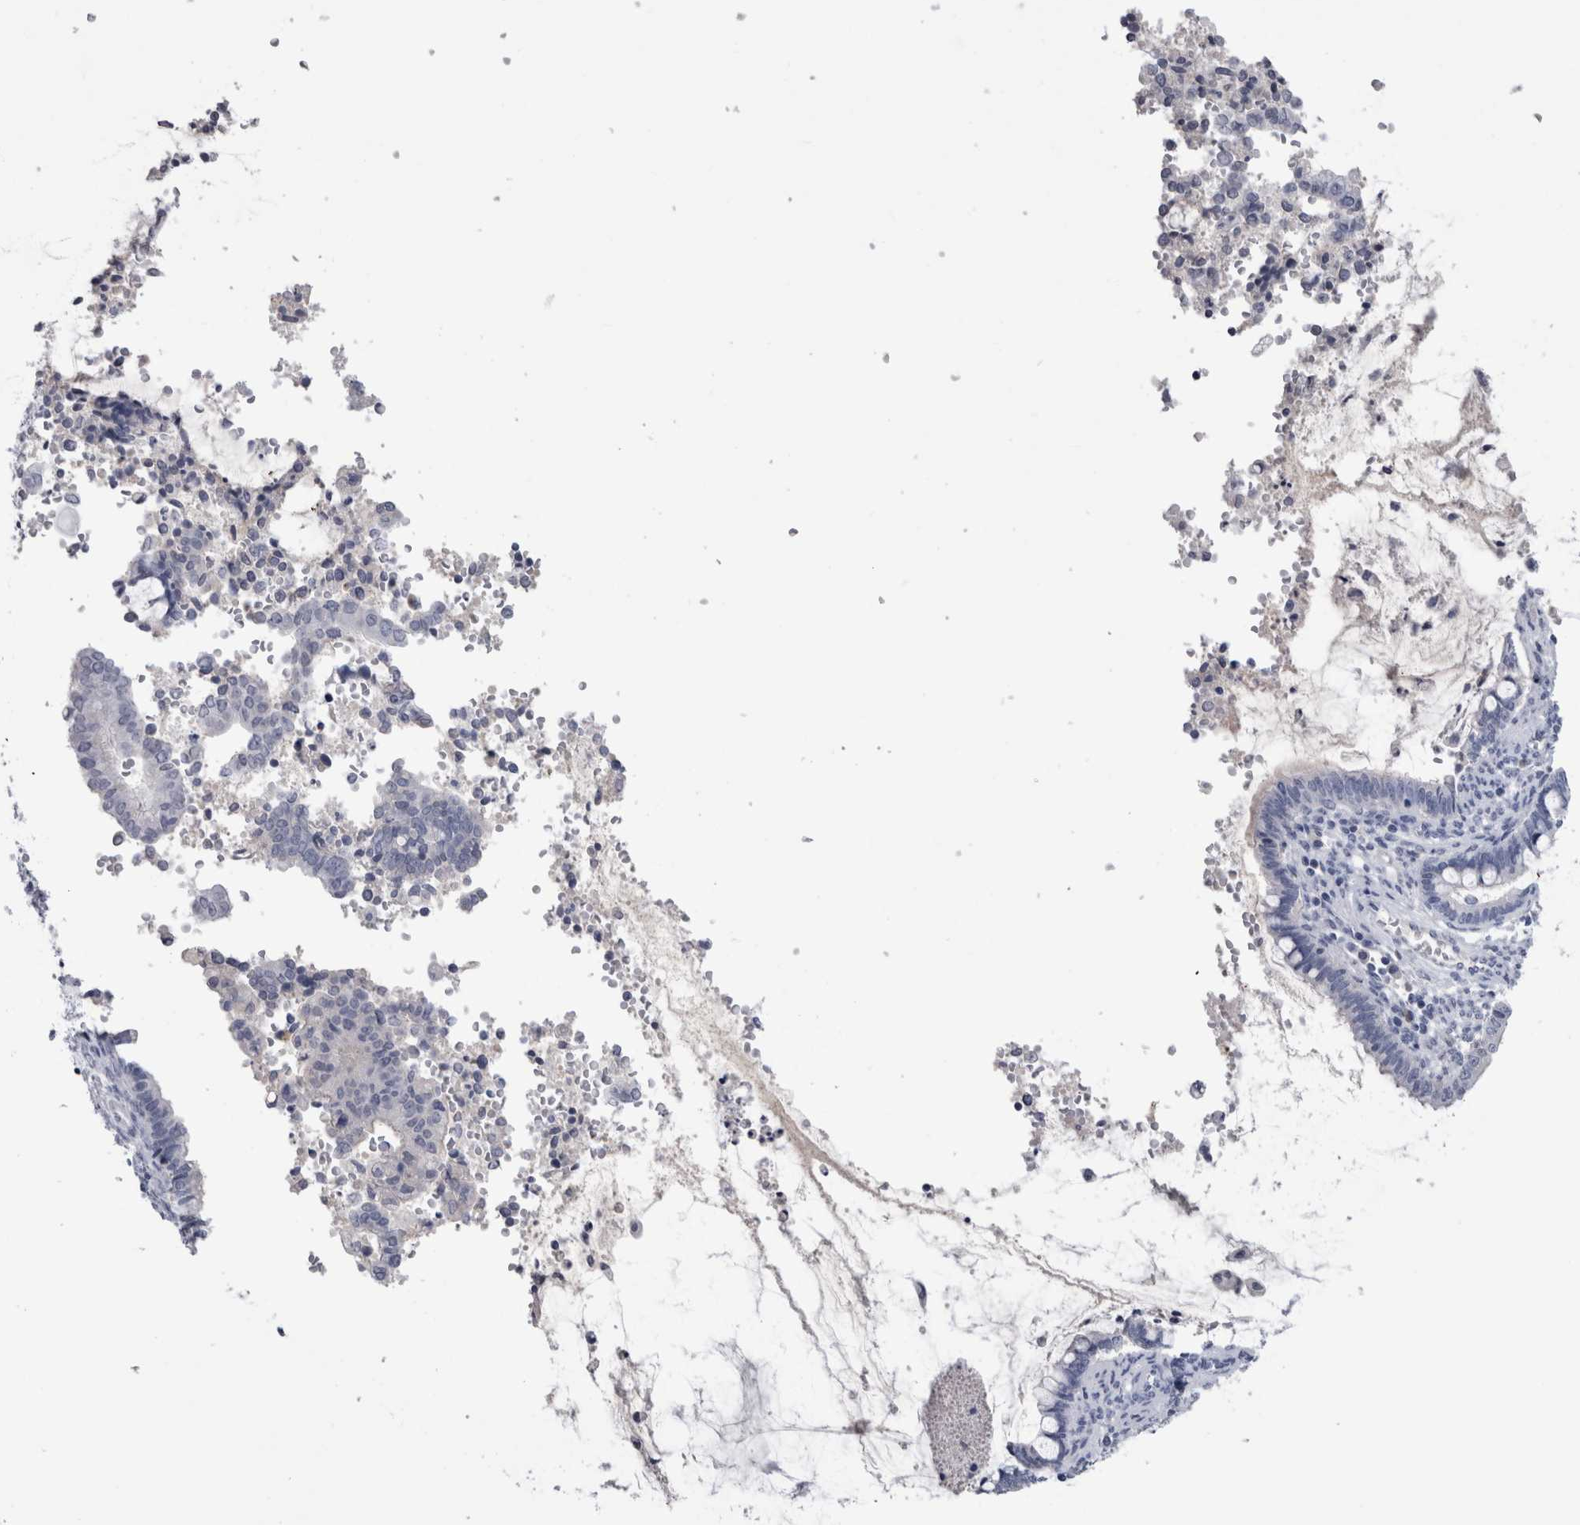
{"staining": {"intensity": "negative", "quantity": "none", "location": "none"}, "tissue": "cervical cancer", "cell_type": "Tumor cells", "image_type": "cancer", "snomed": [{"axis": "morphology", "description": "Adenocarcinoma, NOS"}, {"axis": "topography", "description": "Cervix"}], "caption": "There is no significant positivity in tumor cells of cervical cancer.", "gene": "PAX5", "patient": {"sex": "female", "age": 44}}